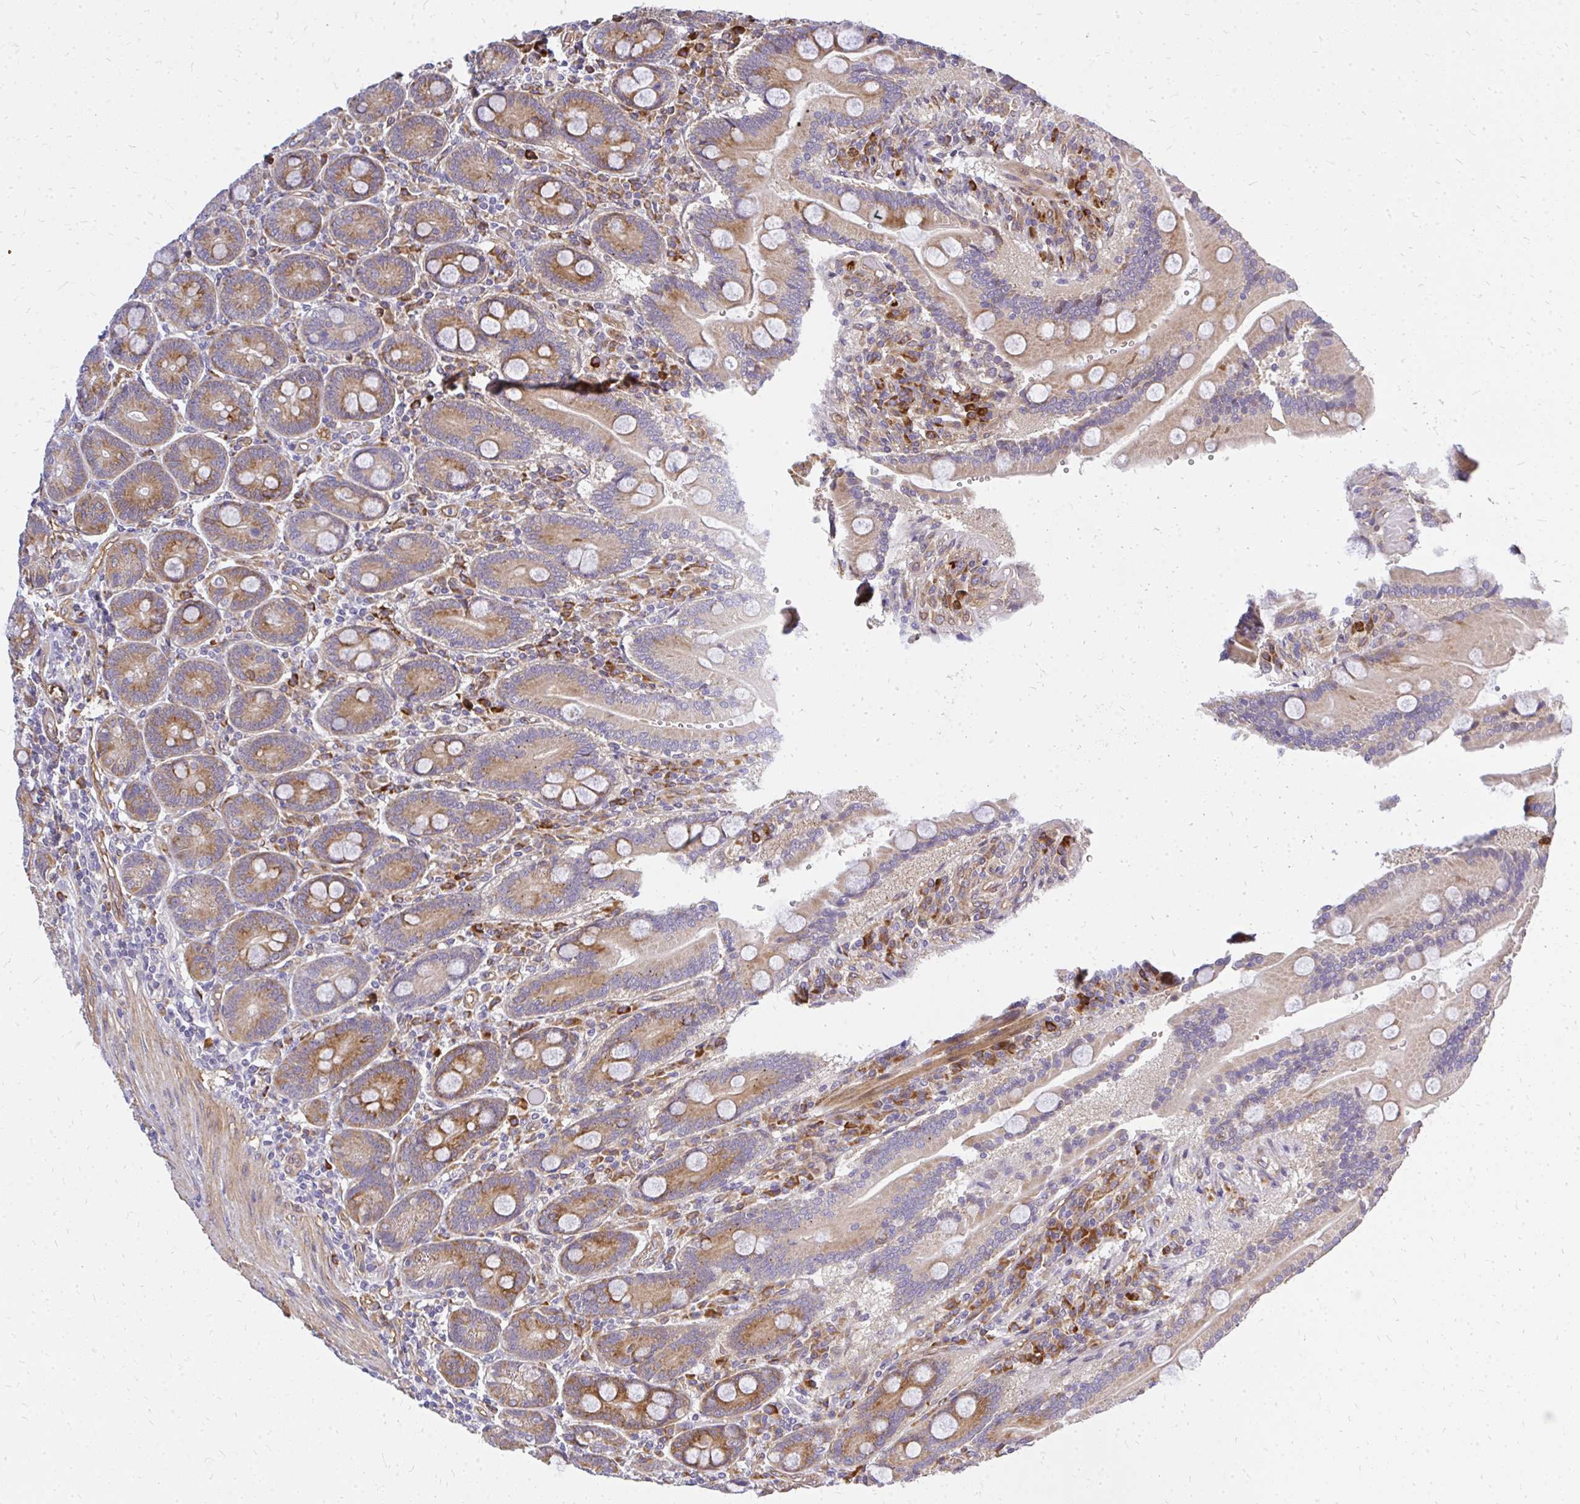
{"staining": {"intensity": "strong", "quantity": "25%-75%", "location": "cytoplasmic/membranous"}, "tissue": "duodenum", "cell_type": "Glandular cells", "image_type": "normal", "snomed": [{"axis": "morphology", "description": "Normal tissue, NOS"}, {"axis": "topography", "description": "Duodenum"}], "caption": "Protein staining exhibits strong cytoplasmic/membranous expression in about 25%-75% of glandular cells in normal duodenum.", "gene": "ENSG00000258472", "patient": {"sex": "female", "age": 62}}